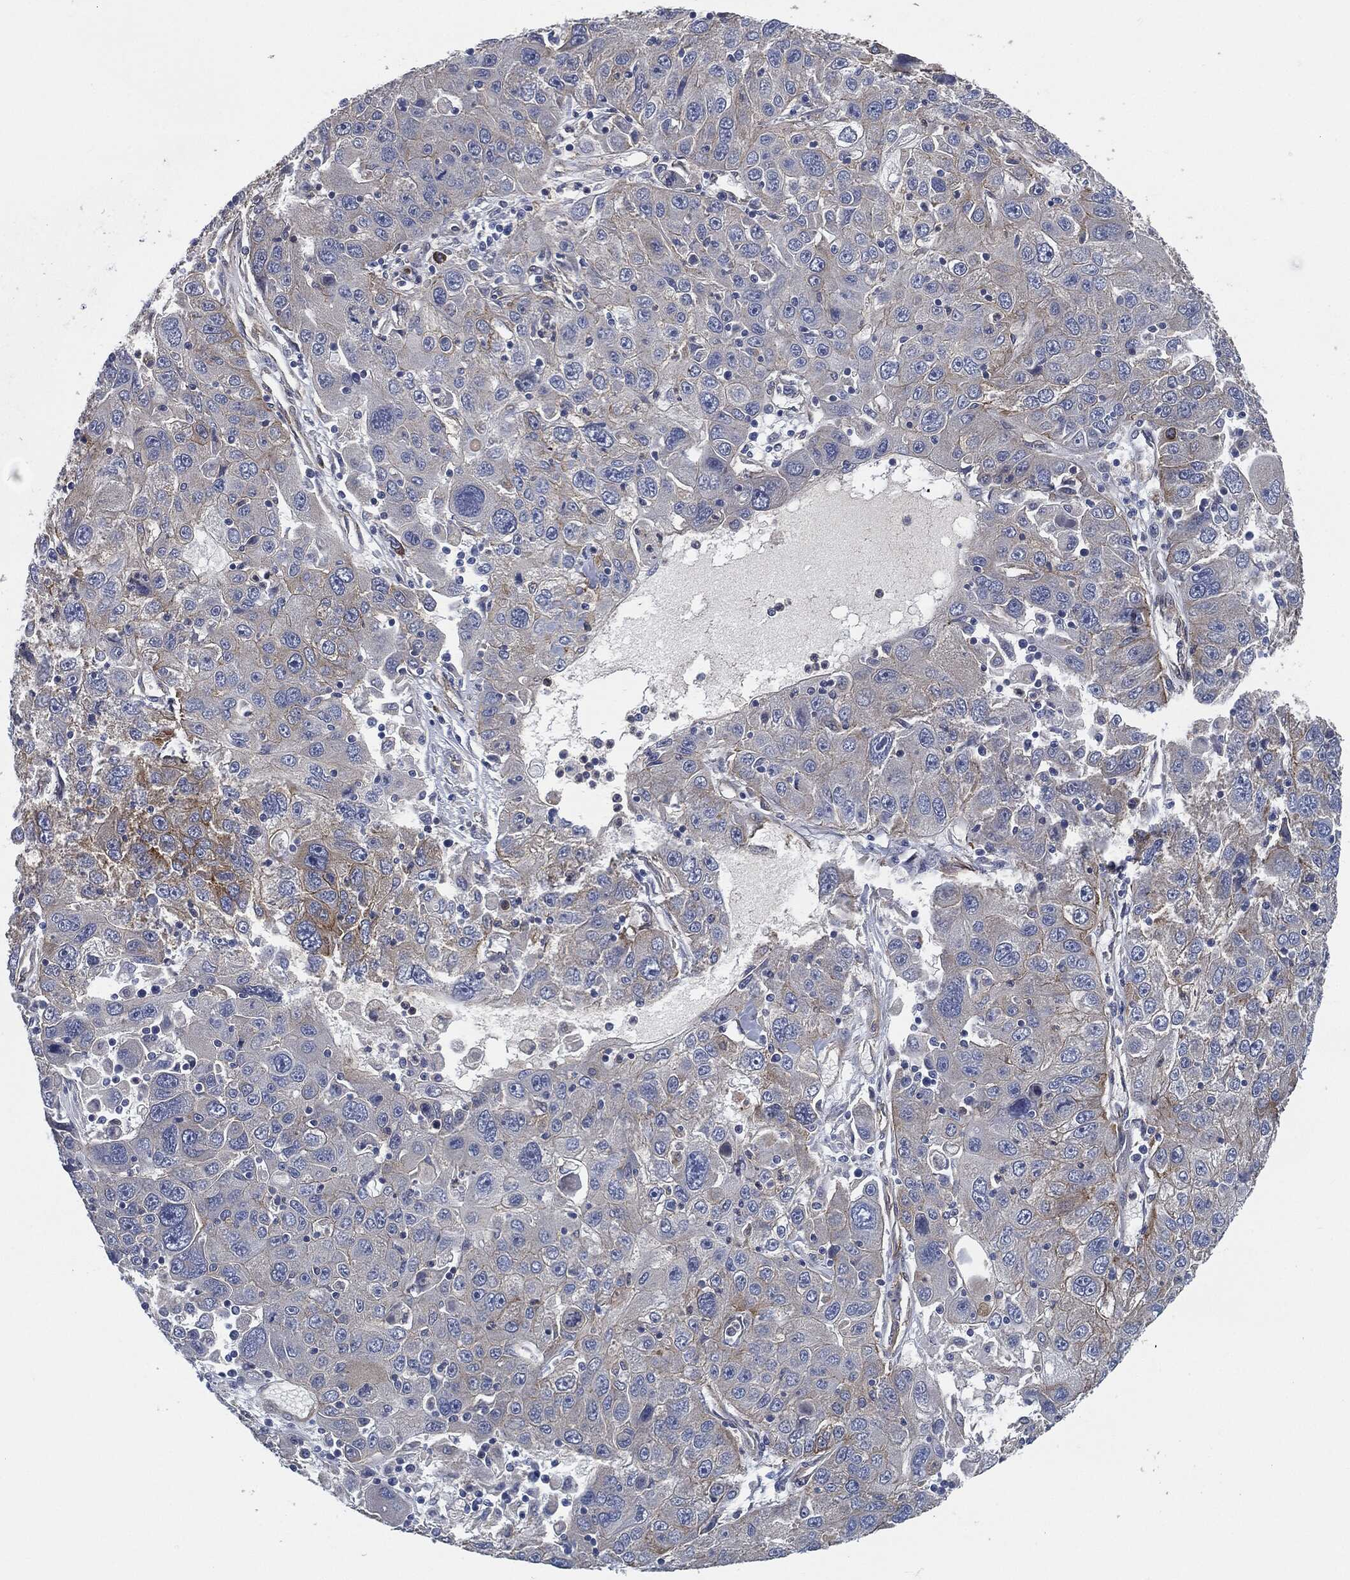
{"staining": {"intensity": "moderate", "quantity": "<25%", "location": "cytoplasmic/membranous"}, "tissue": "stomach cancer", "cell_type": "Tumor cells", "image_type": "cancer", "snomed": [{"axis": "morphology", "description": "Adenocarcinoma, NOS"}, {"axis": "topography", "description": "Stomach"}], "caption": "IHC image of neoplastic tissue: human stomach cancer stained using immunohistochemistry demonstrates low levels of moderate protein expression localized specifically in the cytoplasmic/membranous of tumor cells, appearing as a cytoplasmic/membranous brown color.", "gene": "SVIL", "patient": {"sex": "male", "age": 56}}